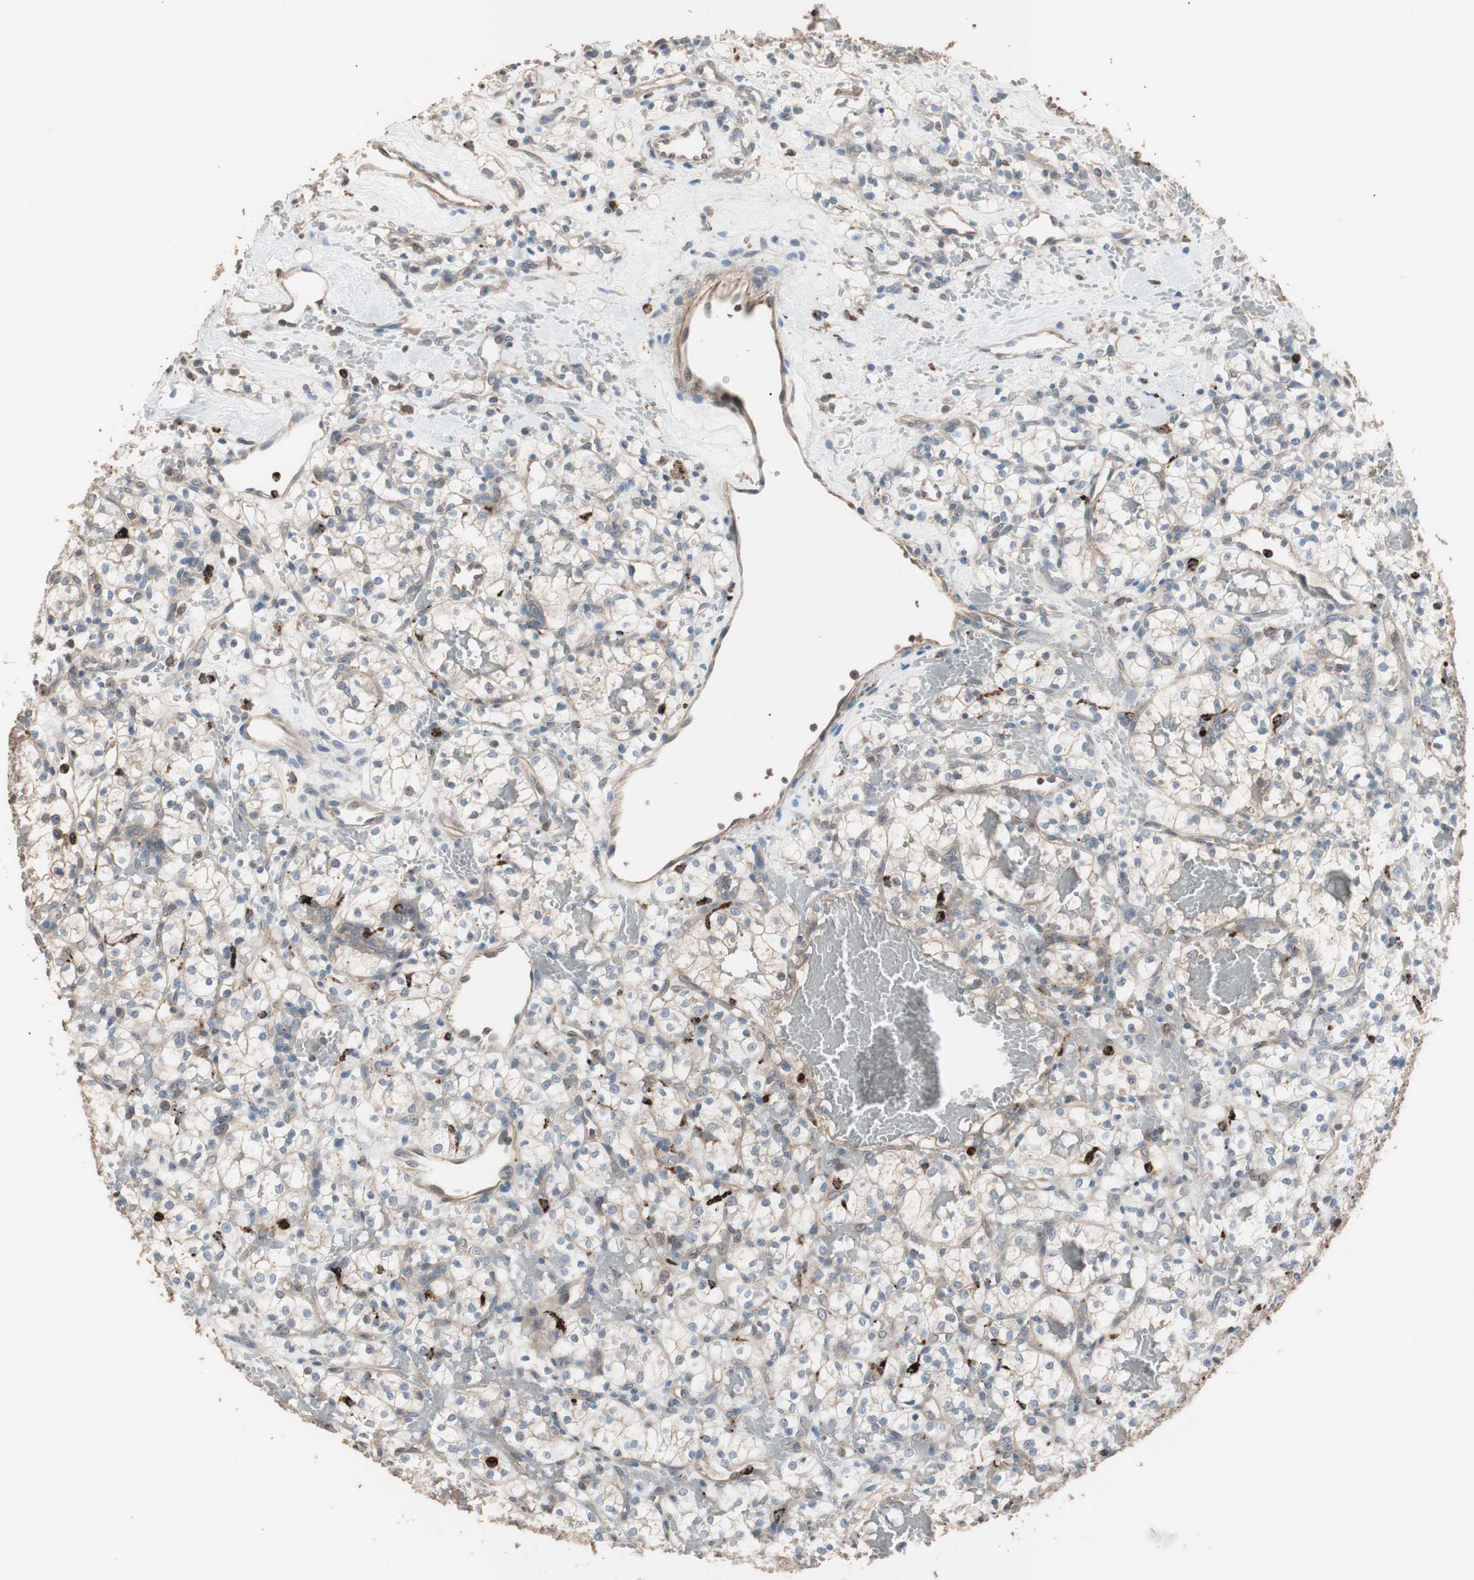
{"staining": {"intensity": "negative", "quantity": "none", "location": "none"}, "tissue": "renal cancer", "cell_type": "Tumor cells", "image_type": "cancer", "snomed": [{"axis": "morphology", "description": "Adenocarcinoma, NOS"}, {"axis": "topography", "description": "Kidney"}], "caption": "The histopathology image exhibits no significant positivity in tumor cells of renal cancer. The staining was performed using DAB (3,3'-diaminobenzidine) to visualize the protein expression in brown, while the nuclei were stained in blue with hematoxylin (Magnification: 20x).", "gene": "CCT3", "patient": {"sex": "female", "age": 60}}